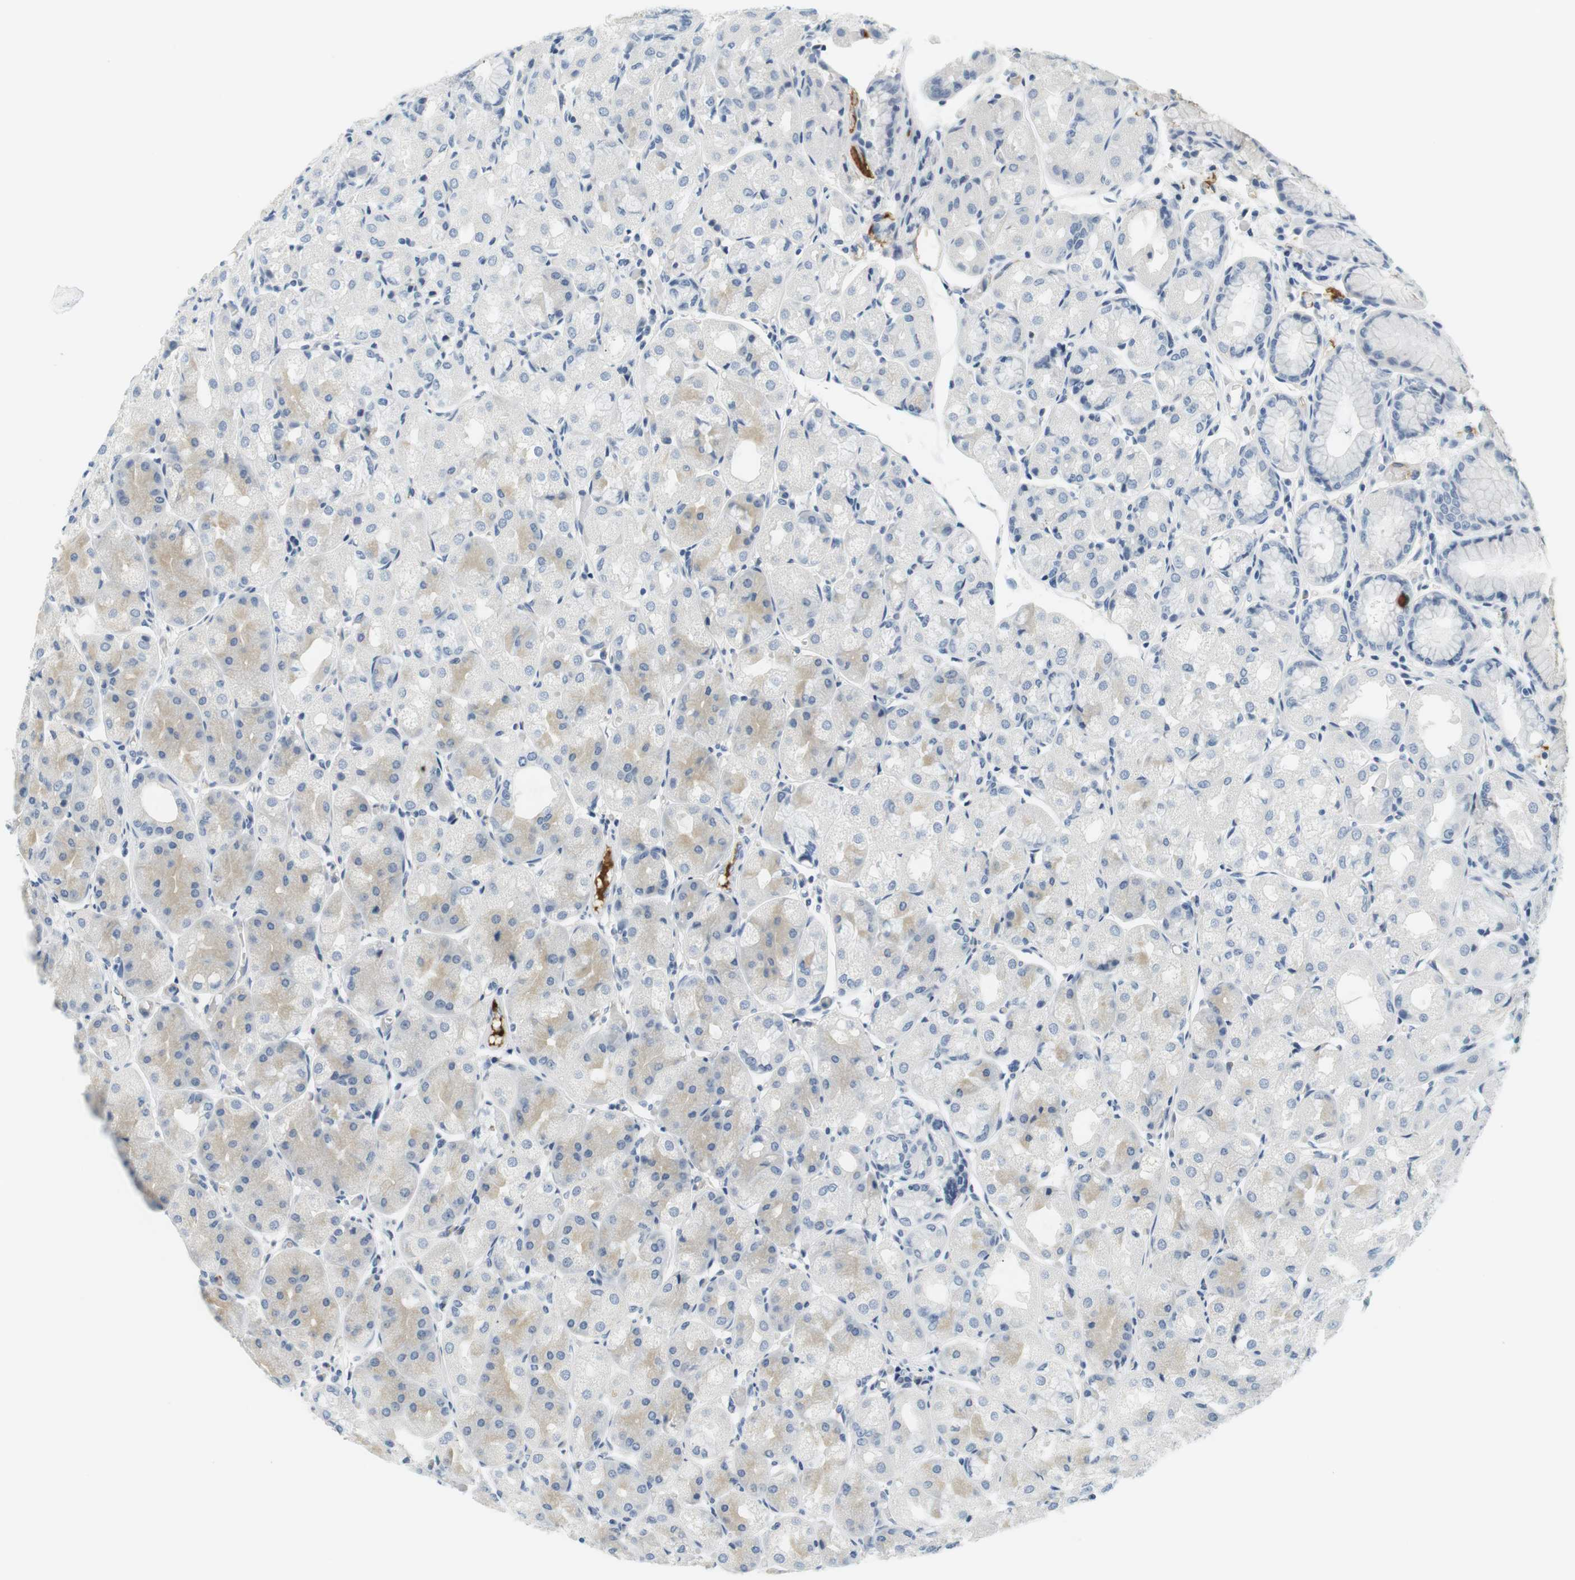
{"staining": {"intensity": "weak", "quantity": "25%-75%", "location": "cytoplasmic/membranous"}, "tissue": "stomach", "cell_type": "Glandular cells", "image_type": "normal", "snomed": [{"axis": "morphology", "description": "Normal tissue, NOS"}, {"axis": "topography", "description": "Stomach, upper"}], "caption": "Approximately 25%-75% of glandular cells in unremarkable stomach show weak cytoplasmic/membranous protein positivity as visualized by brown immunohistochemical staining.", "gene": "APOB", "patient": {"sex": "male", "age": 72}}